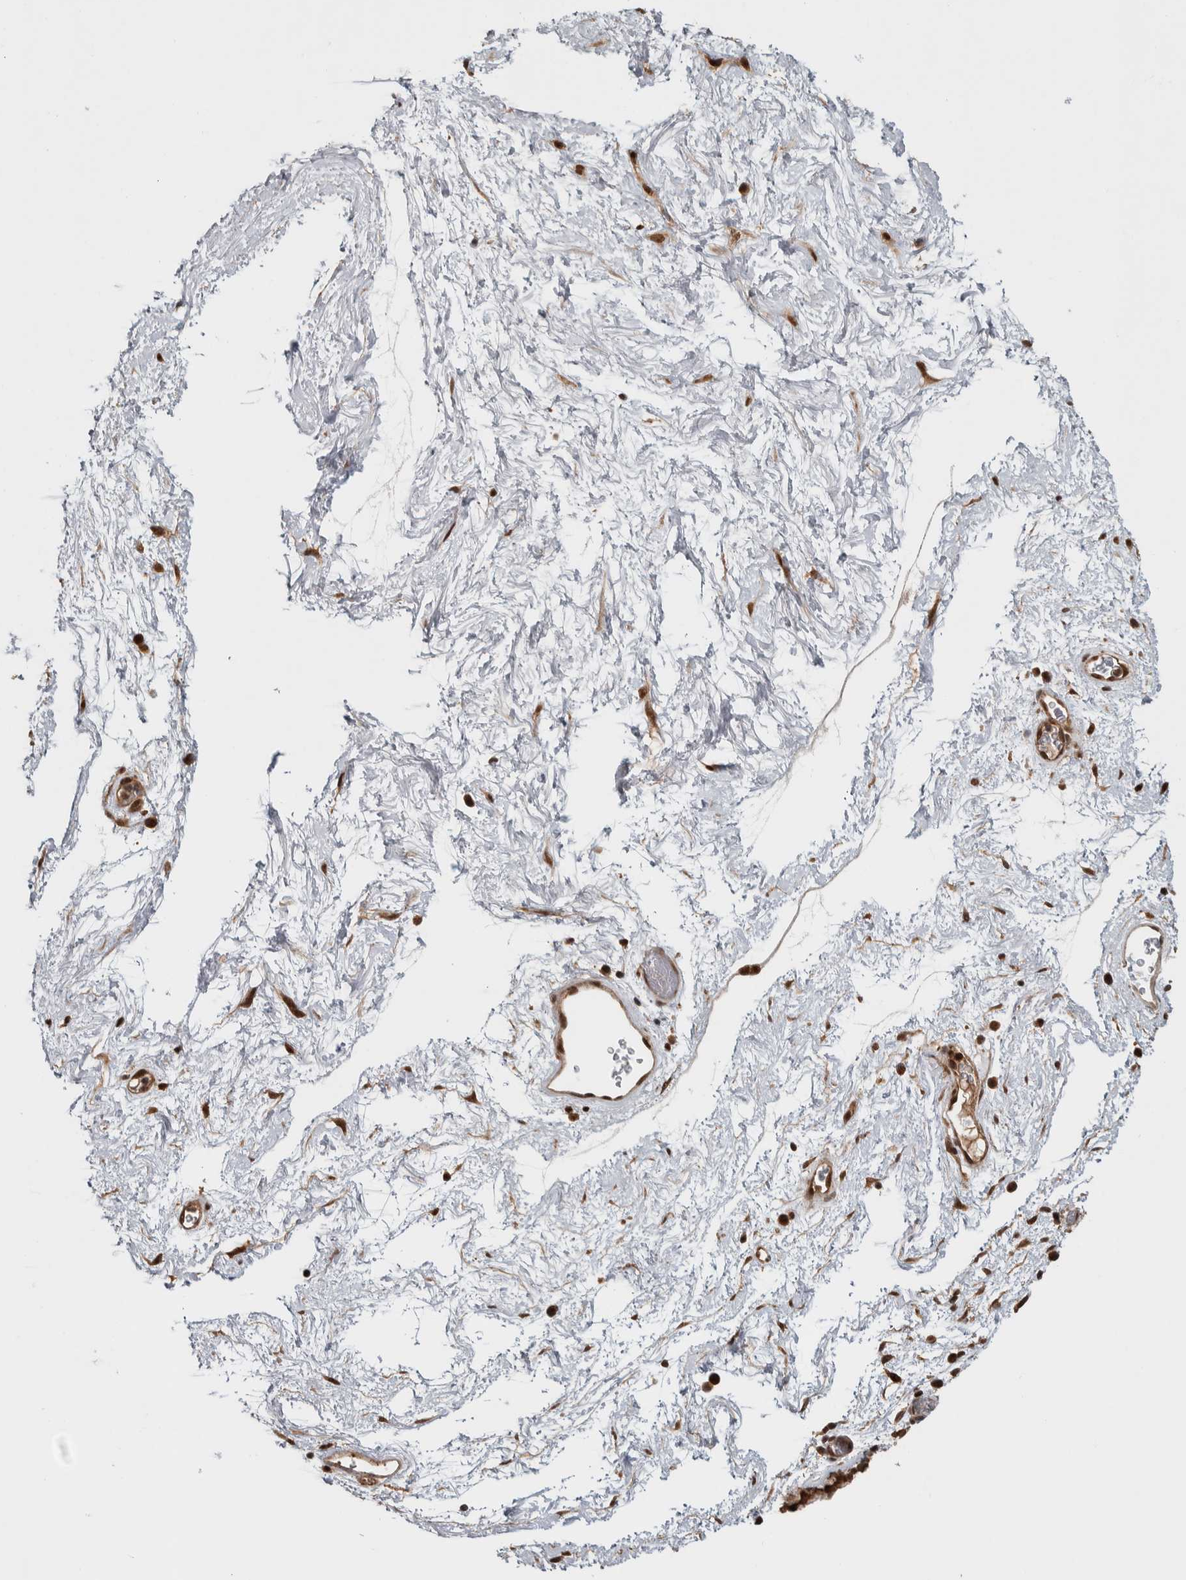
{"staining": {"intensity": "strong", "quantity": ">75%", "location": "cytoplasmic/membranous,nuclear"}, "tissue": "nasopharynx", "cell_type": "Respiratory epithelial cells", "image_type": "normal", "snomed": [{"axis": "morphology", "description": "Normal tissue, NOS"}, {"axis": "morphology", "description": "Inflammation, NOS"}, {"axis": "topography", "description": "Nasopharynx"}], "caption": "DAB (3,3'-diaminobenzidine) immunohistochemical staining of benign human nasopharynx displays strong cytoplasmic/membranous,nuclear protein staining in about >75% of respiratory epithelial cells.", "gene": "RPS6KA4", "patient": {"sex": "male", "age": 48}}